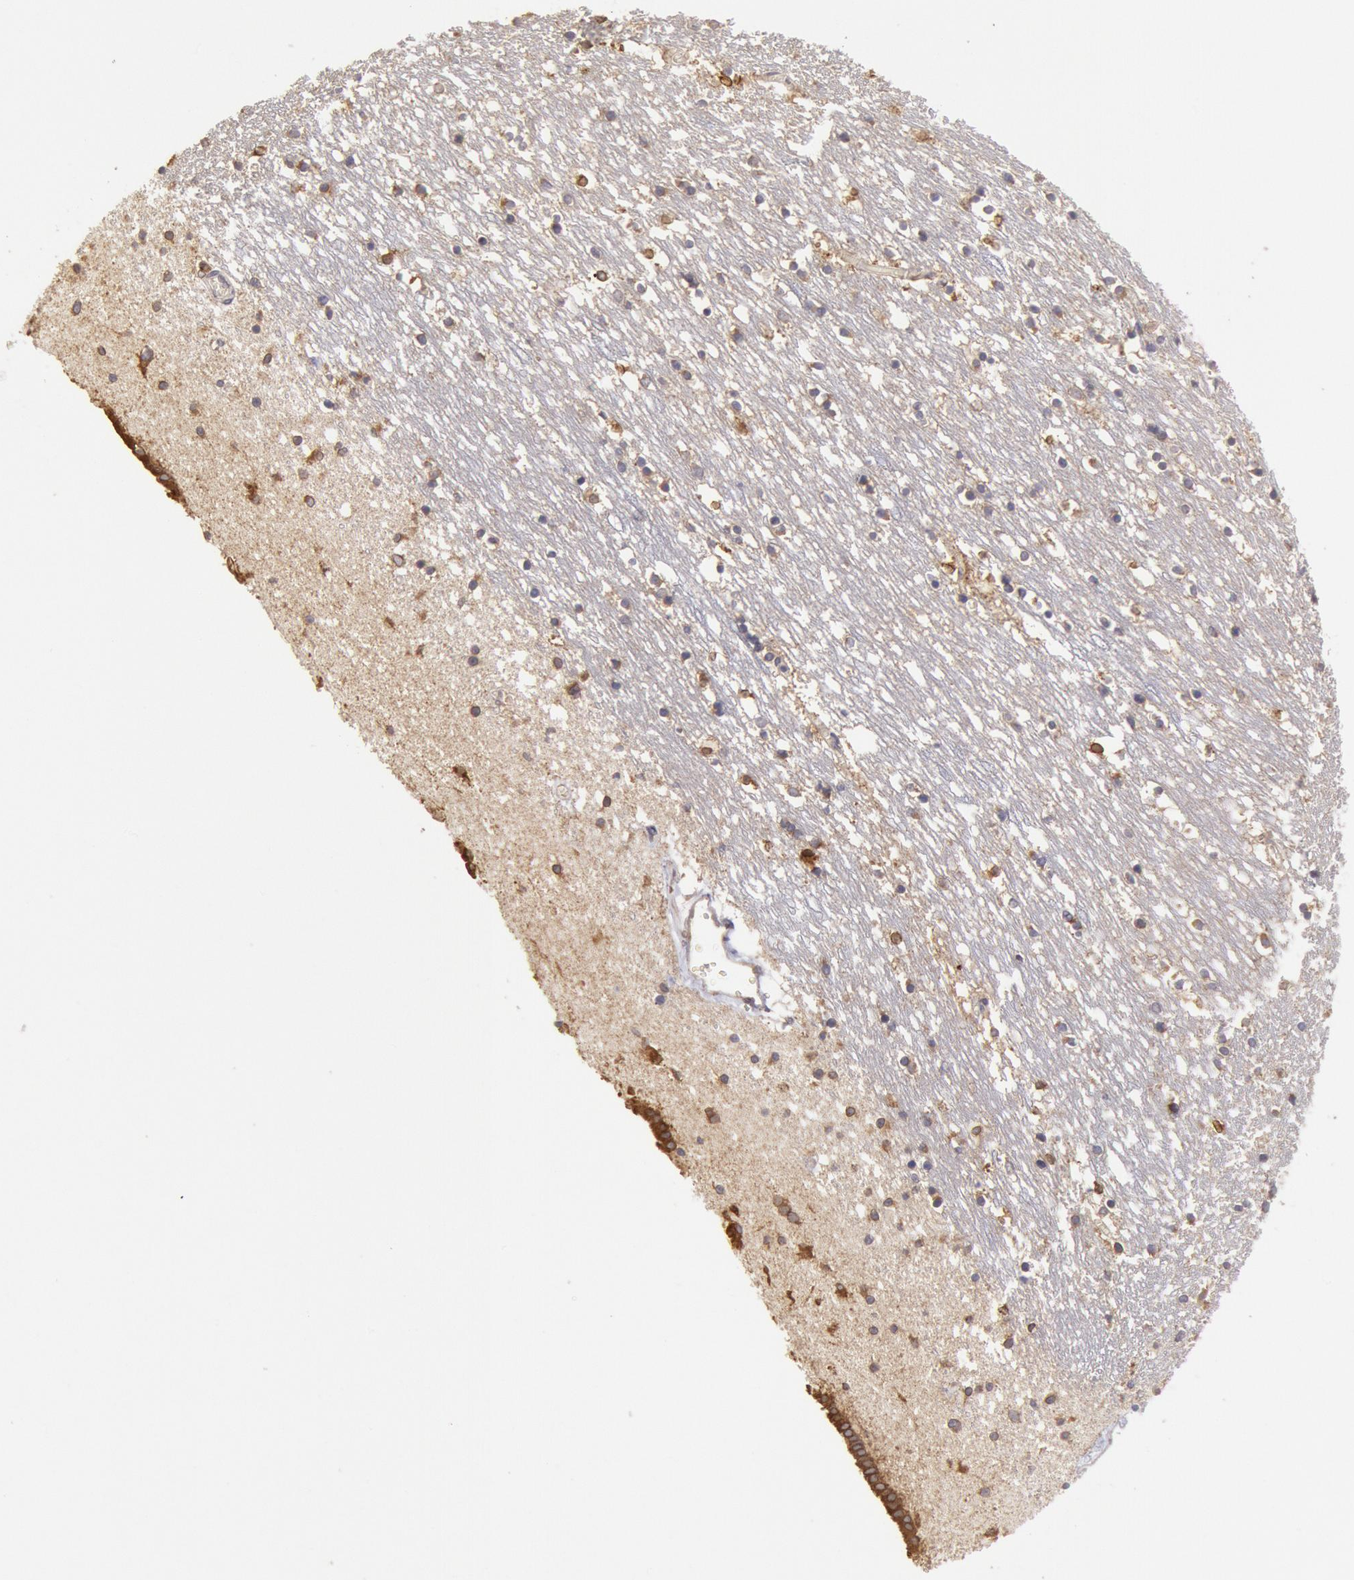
{"staining": {"intensity": "weak", "quantity": "25%-75%", "location": "cytoplasmic/membranous"}, "tissue": "caudate", "cell_type": "Glial cells", "image_type": "normal", "snomed": [{"axis": "morphology", "description": "Normal tissue, NOS"}, {"axis": "topography", "description": "Lateral ventricle wall"}], "caption": "A brown stain labels weak cytoplasmic/membranous positivity of a protein in glial cells of unremarkable human caudate. (DAB IHC with brightfield microscopy, high magnification).", "gene": "COMT", "patient": {"sex": "male", "age": 45}}